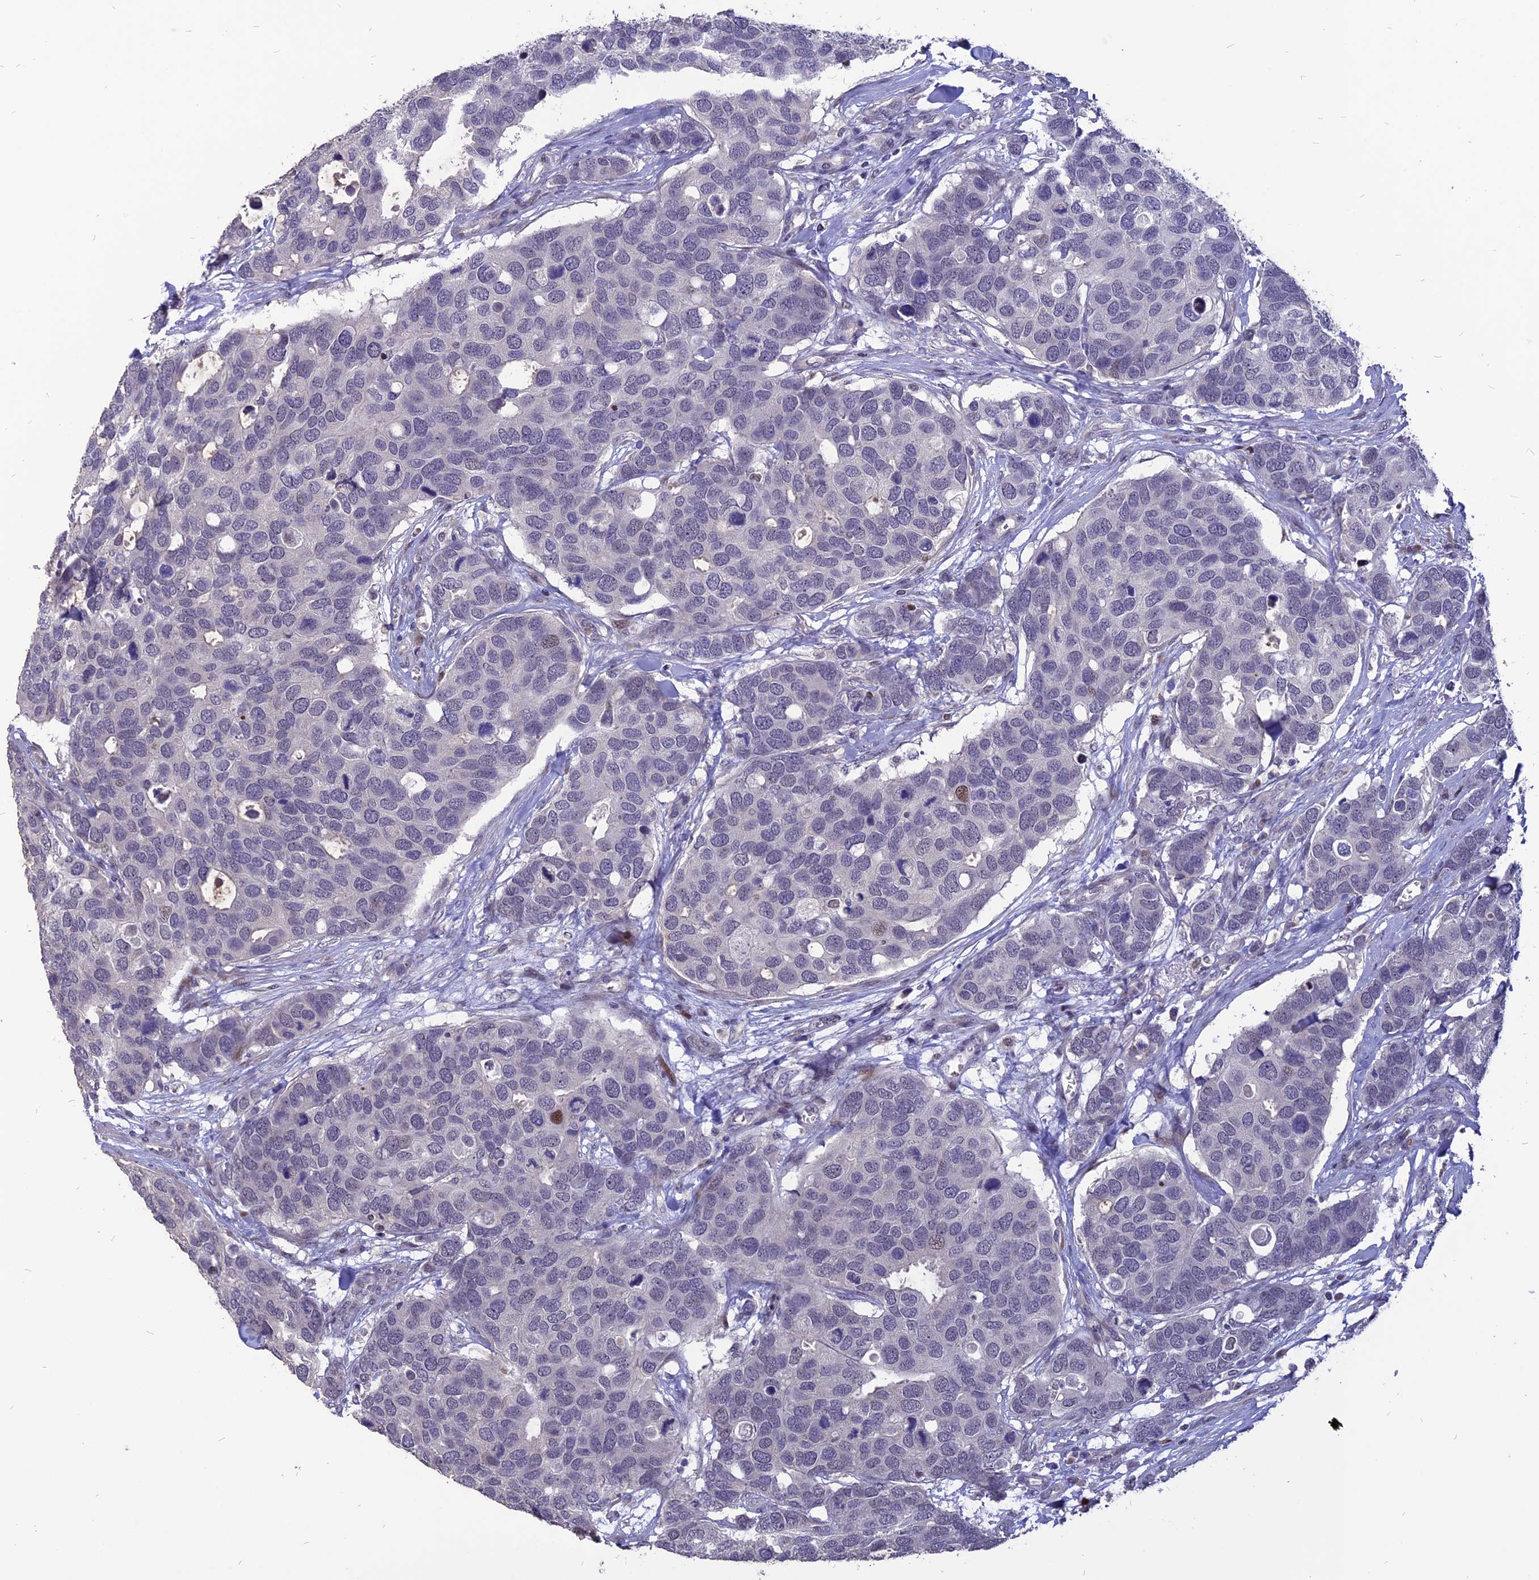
{"staining": {"intensity": "moderate", "quantity": "<25%", "location": "nuclear"}, "tissue": "breast cancer", "cell_type": "Tumor cells", "image_type": "cancer", "snomed": [{"axis": "morphology", "description": "Duct carcinoma"}, {"axis": "topography", "description": "Breast"}], "caption": "Brown immunohistochemical staining in breast cancer demonstrates moderate nuclear staining in about <25% of tumor cells.", "gene": "TMEM263", "patient": {"sex": "female", "age": 83}}